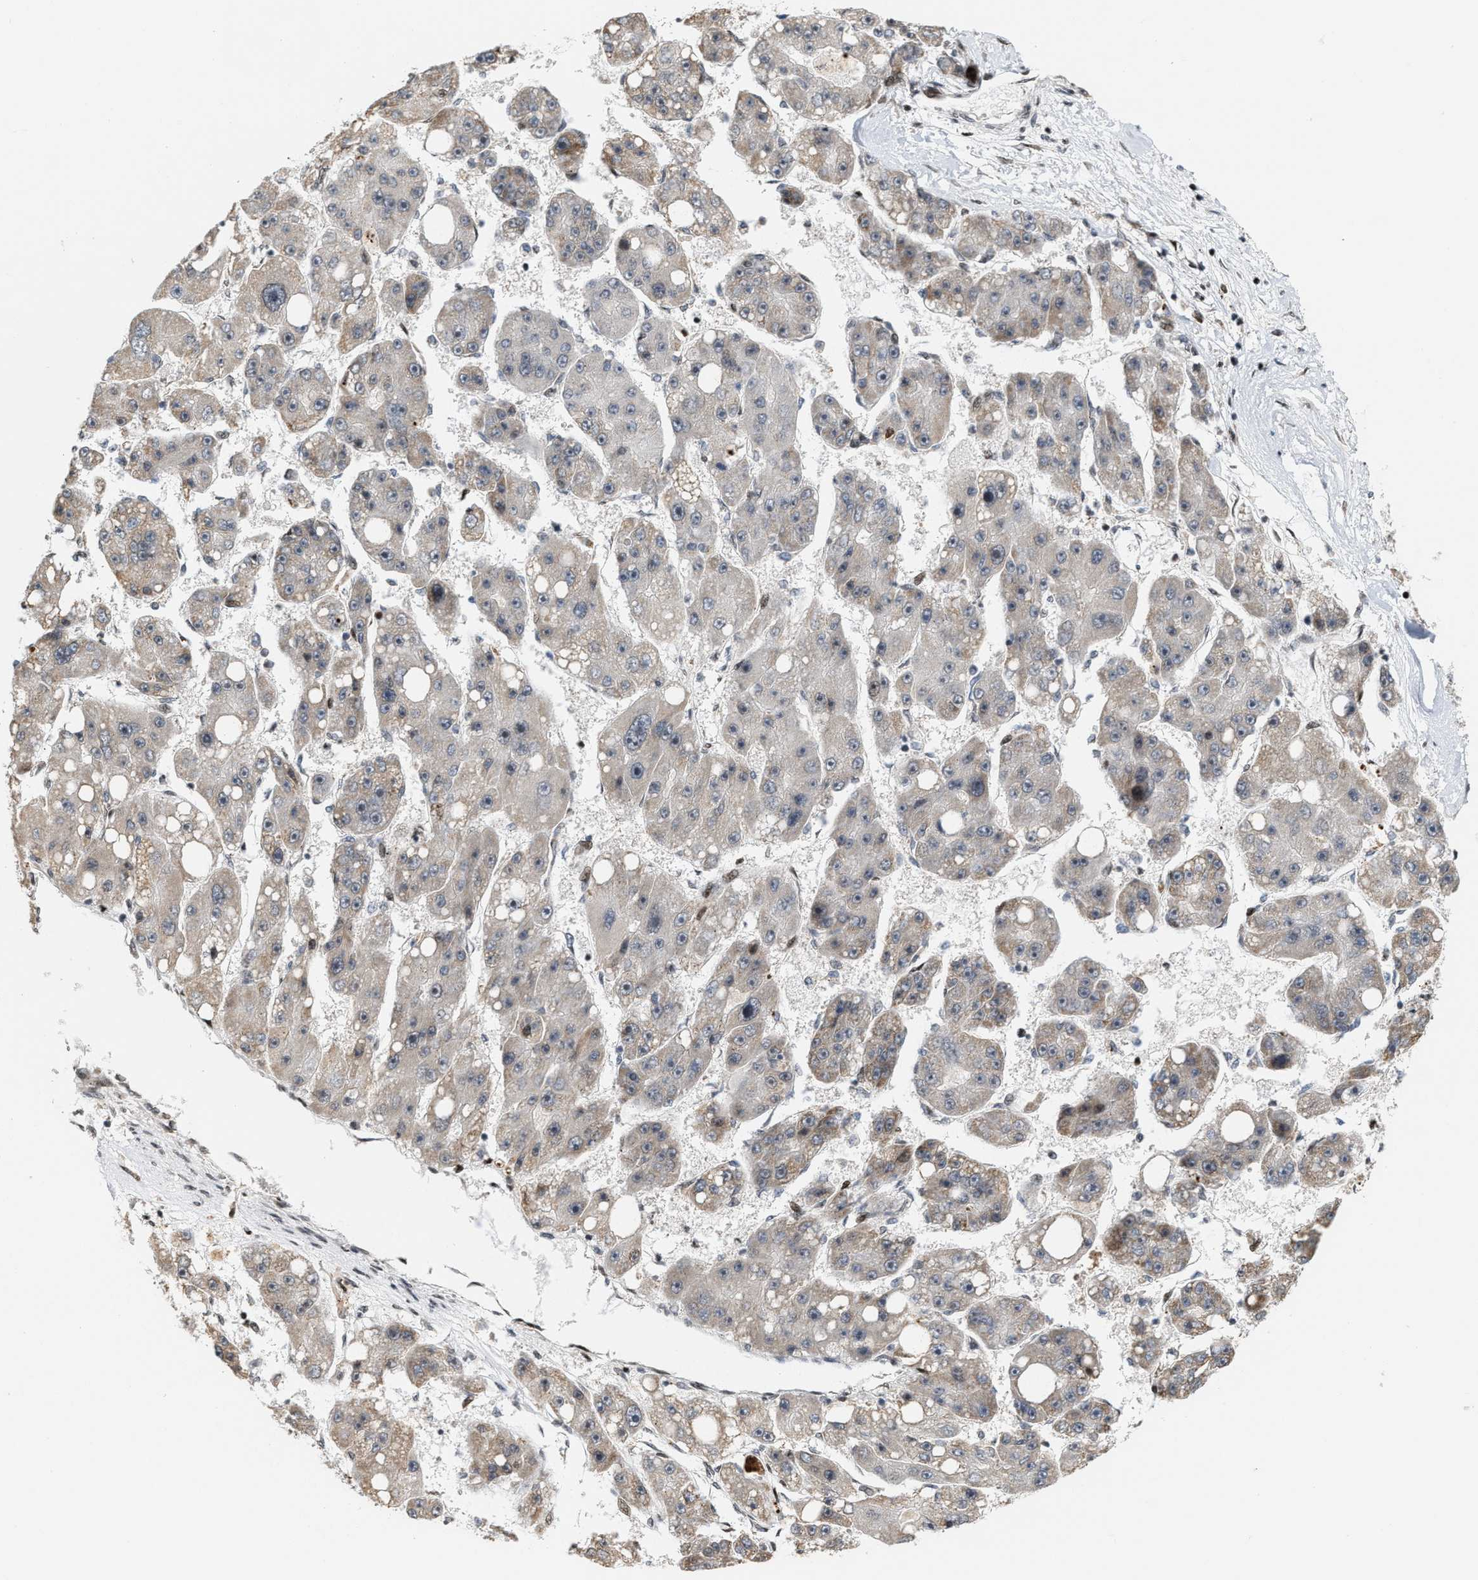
{"staining": {"intensity": "negative", "quantity": "none", "location": "none"}, "tissue": "liver cancer", "cell_type": "Tumor cells", "image_type": "cancer", "snomed": [{"axis": "morphology", "description": "Carcinoma, Hepatocellular, NOS"}, {"axis": "topography", "description": "Liver"}], "caption": "Tumor cells are negative for brown protein staining in hepatocellular carcinoma (liver). (DAB immunohistochemistry (IHC) with hematoxylin counter stain).", "gene": "PDZD2", "patient": {"sex": "female", "age": 61}}